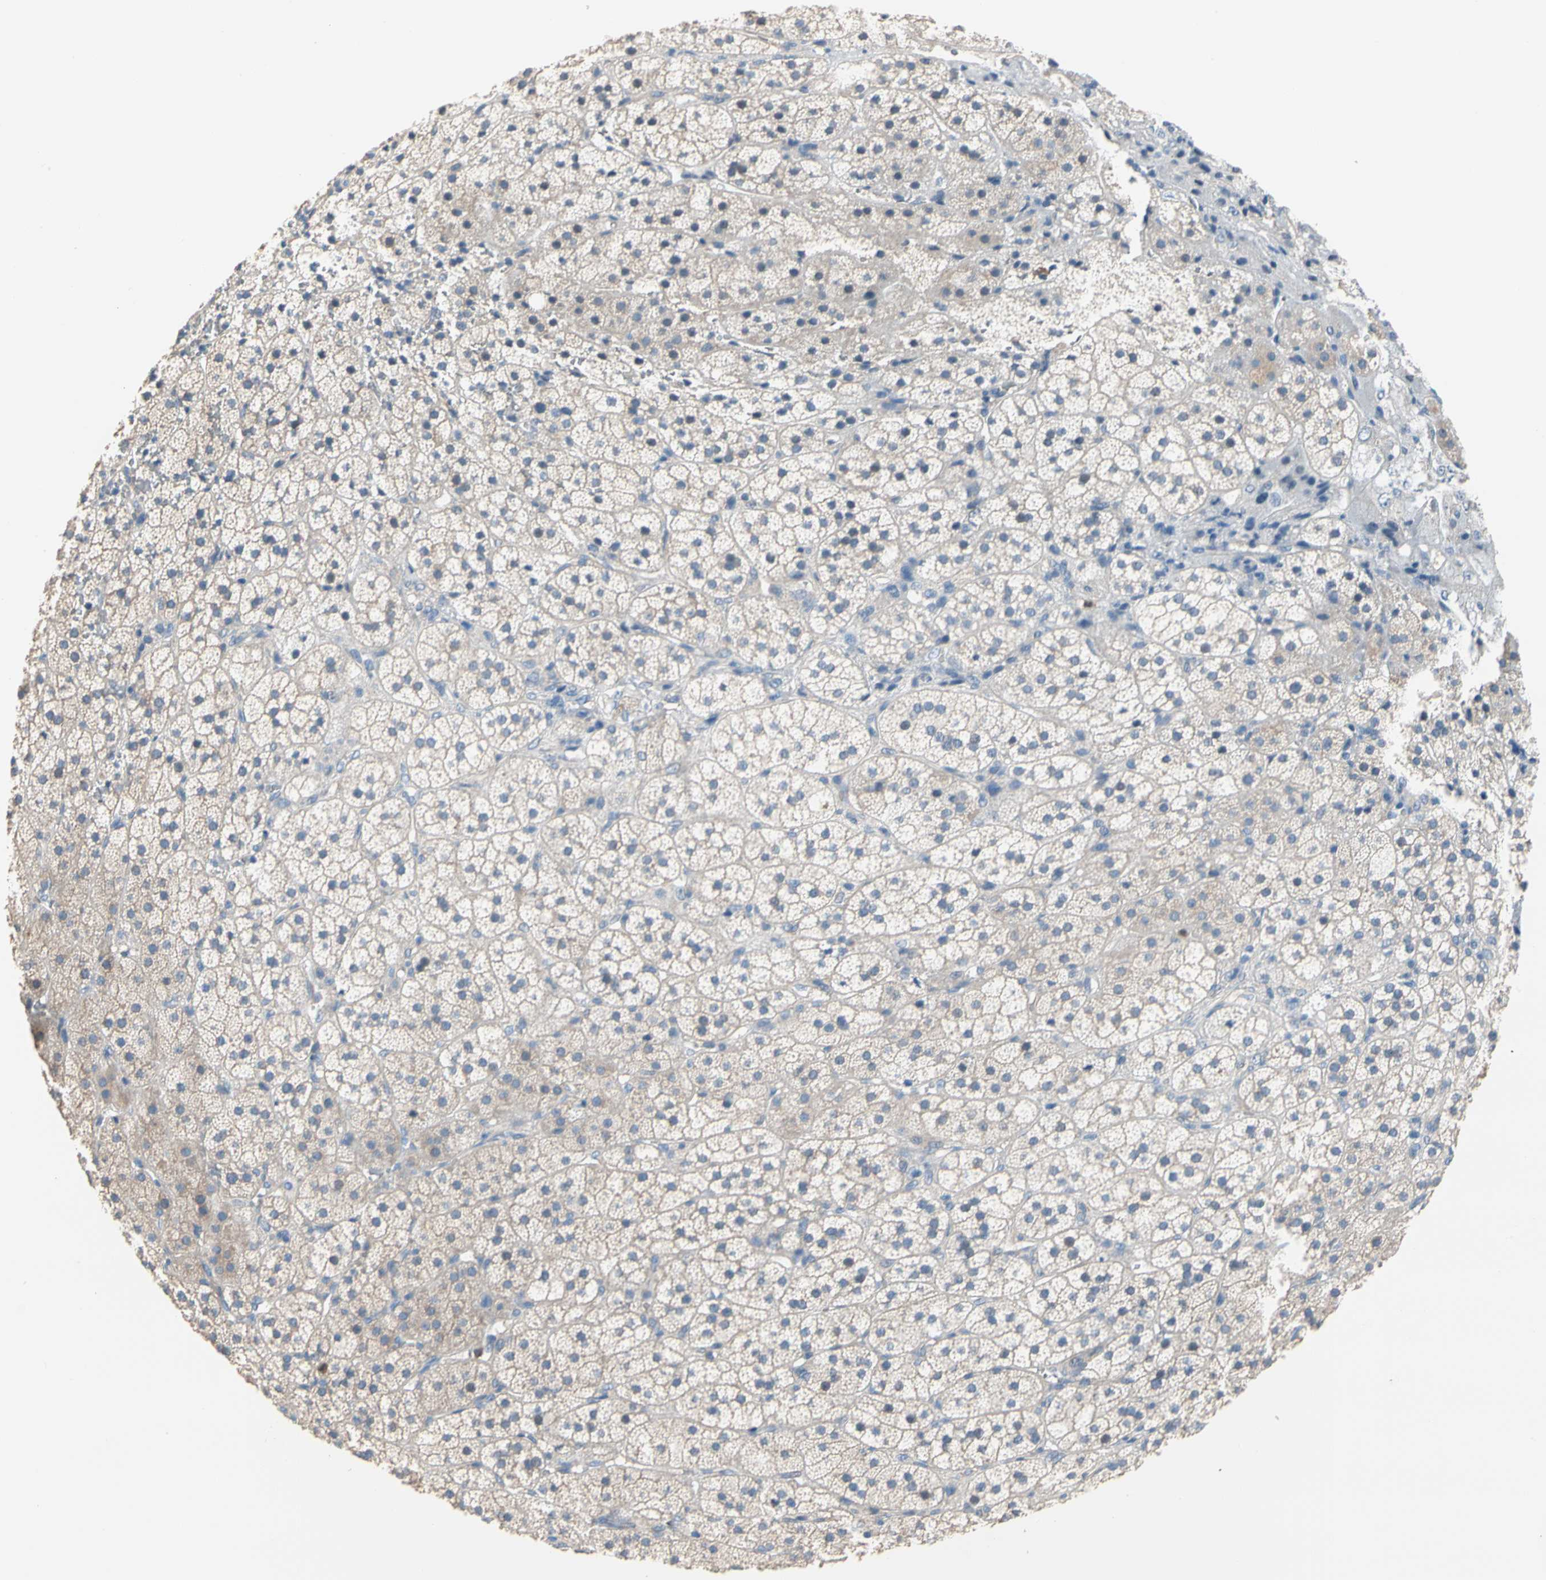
{"staining": {"intensity": "negative", "quantity": "none", "location": "none"}, "tissue": "adrenal gland", "cell_type": "Glandular cells", "image_type": "normal", "snomed": [{"axis": "morphology", "description": "Normal tissue, NOS"}, {"axis": "topography", "description": "Adrenal gland"}], "caption": "A high-resolution image shows immunohistochemistry (IHC) staining of benign adrenal gland, which reveals no significant positivity in glandular cells.", "gene": "BBOX1", "patient": {"sex": "female", "age": 44}}